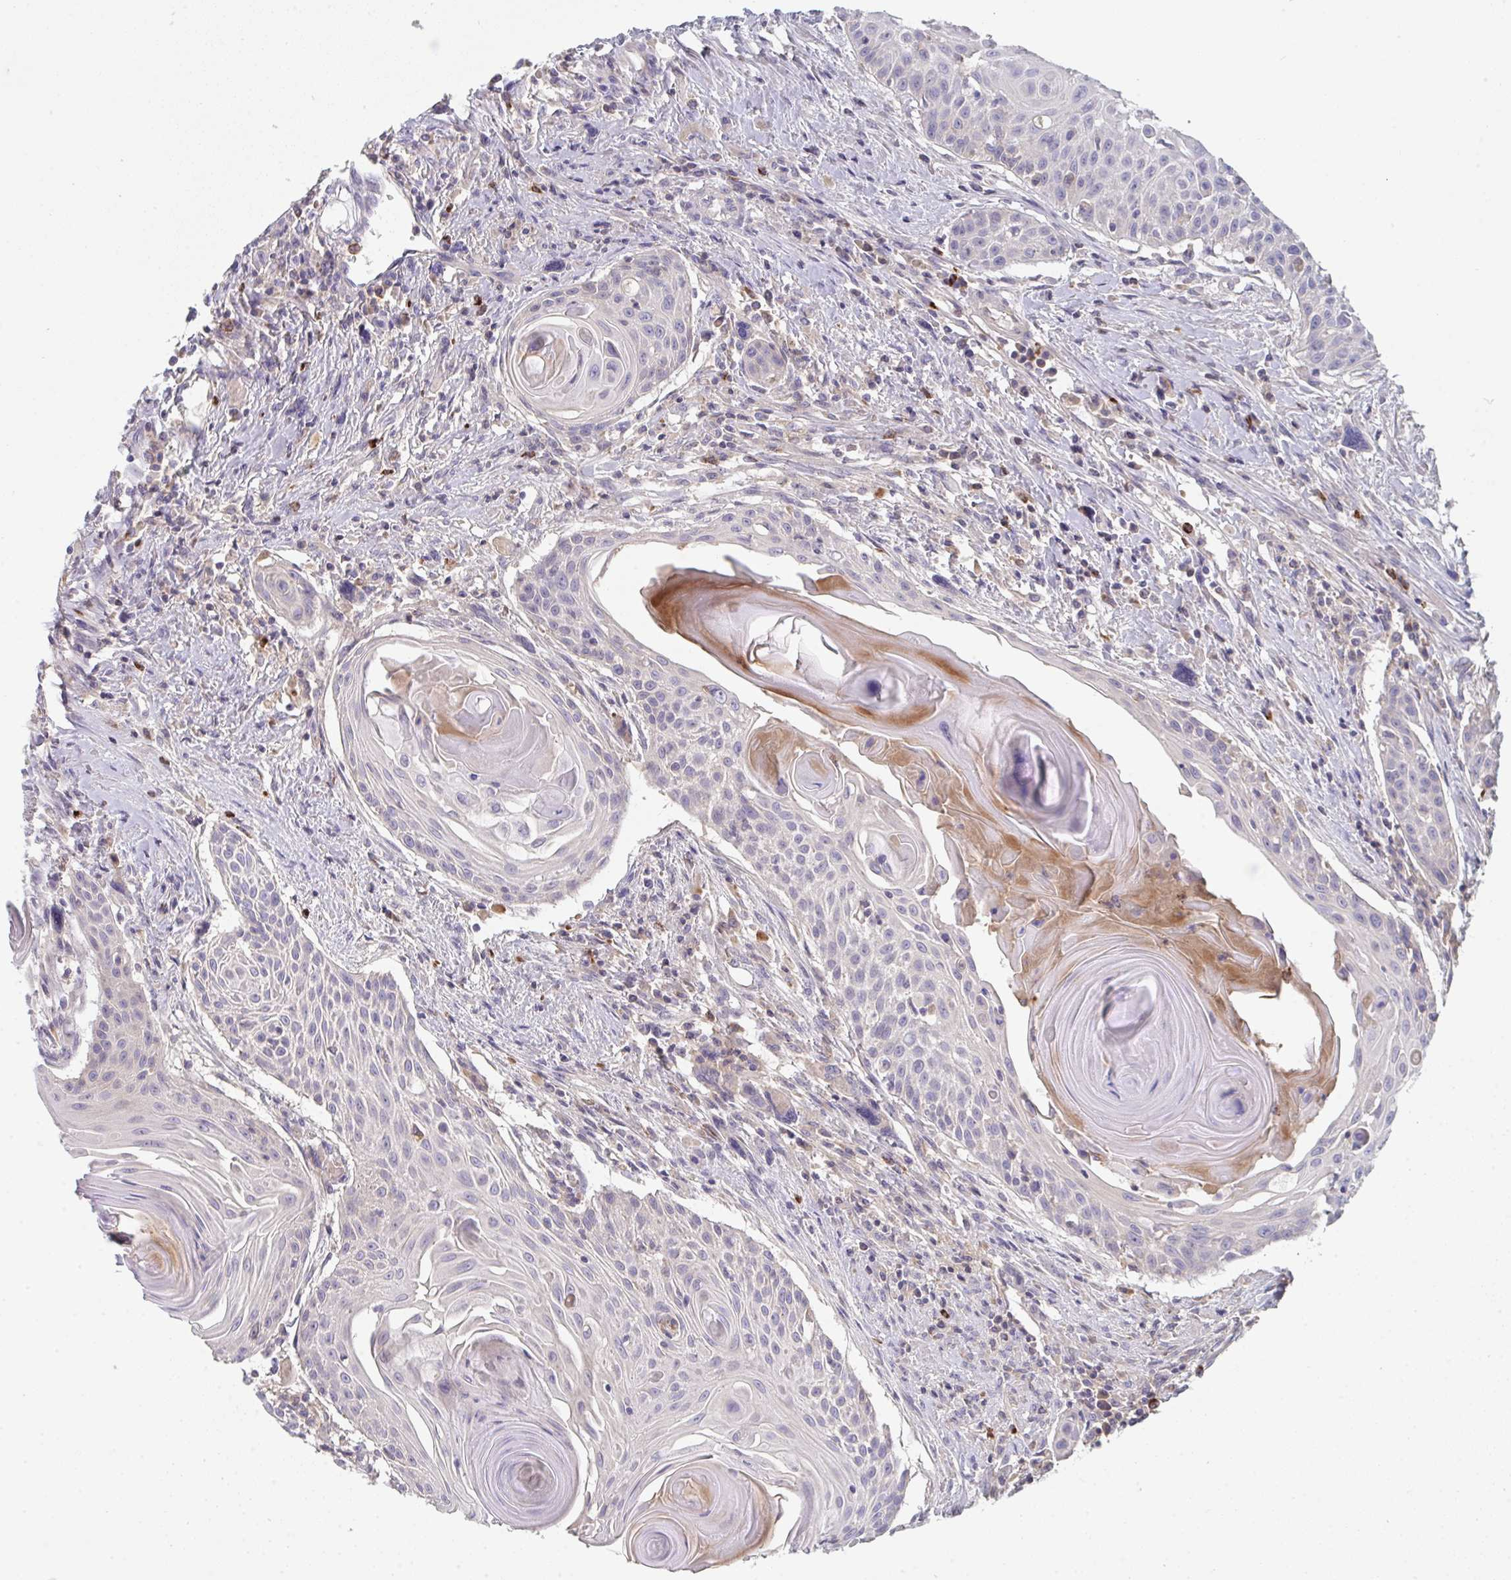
{"staining": {"intensity": "negative", "quantity": "none", "location": "none"}, "tissue": "head and neck cancer", "cell_type": "Tumor cells", "image_type": "cancer", "snomed": [{"axis": "morphology", "description": "Squamous cell carcinoma, NOS"}, {"axis": "topography", "description": "Lymph node"}, {"axis": "topography", "description": "Salivary gland"}, {"axis": "topography", "description": "Head-Neck"}], "caption": "Protein analysis of squamous cell carcinoma (head and neck) demonstrates no significant expression in tumor cells. The staining was performed using DAB to visualize the protein expression in brown, while the nuclei were stained in blue with hematoxylin (Magnification: 20x).", "gene": "HGFAC", "patient": {"sex": "female", "age": 74}}